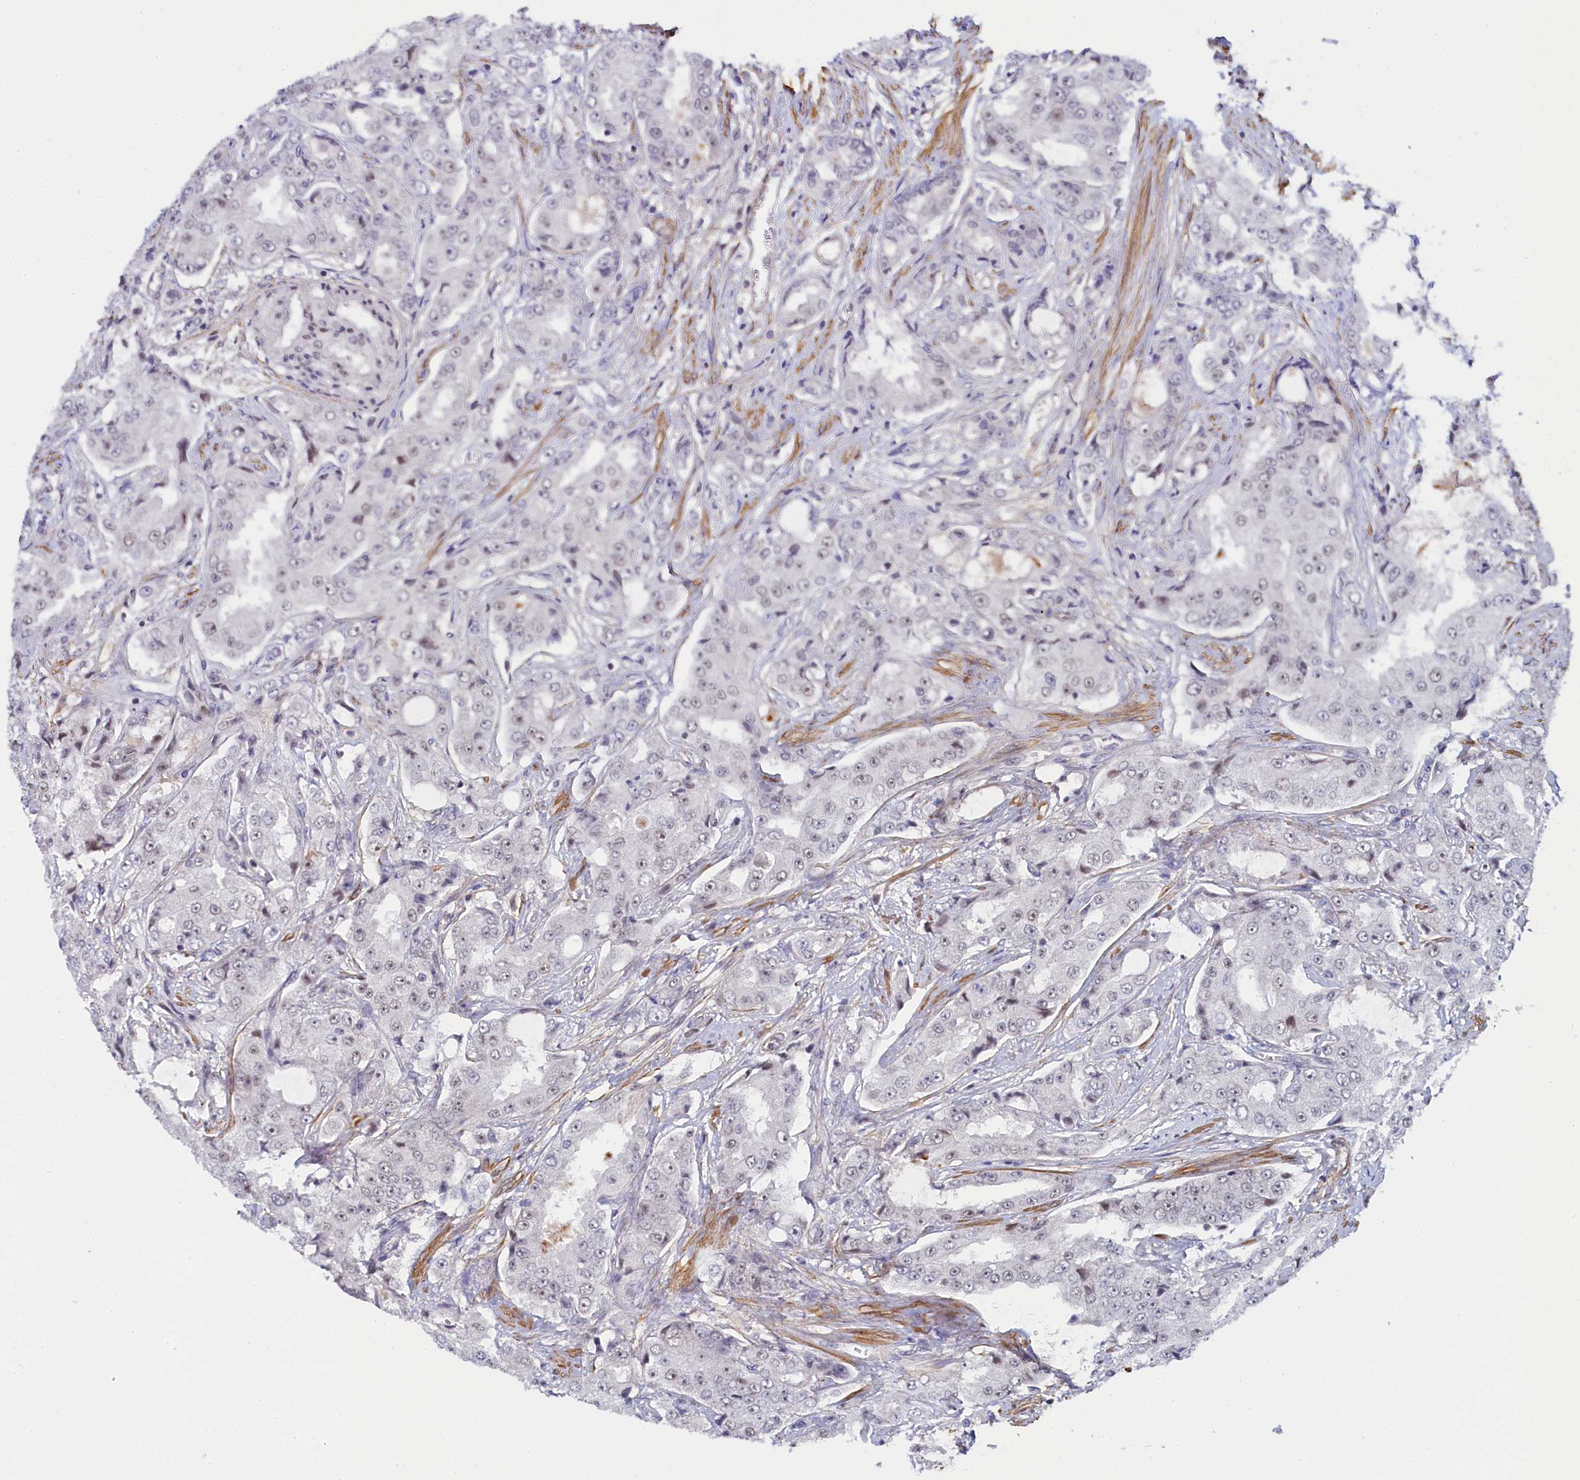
{"staining": {"intensity": "weak", "quantity": "<25%", "location": "nuclear"}, "tissue": "prostate cancer", "cell_type": "Tumor cells", "image_type": "cancer", "snomed": [{"axis": "morphology", "description": "Adenocarcinoma, High grade"}, {"axis": "topography", "description": "Prostate"}], "caption": "DAB (3,3'-diaminobenzidine) immunohistochemical staining of prostate cancer (high-grade adenocarcinoma) shows no significant expression in tumor cells.", "gene": "INTS14", "patient": {"sex": "male", "age": 73}}